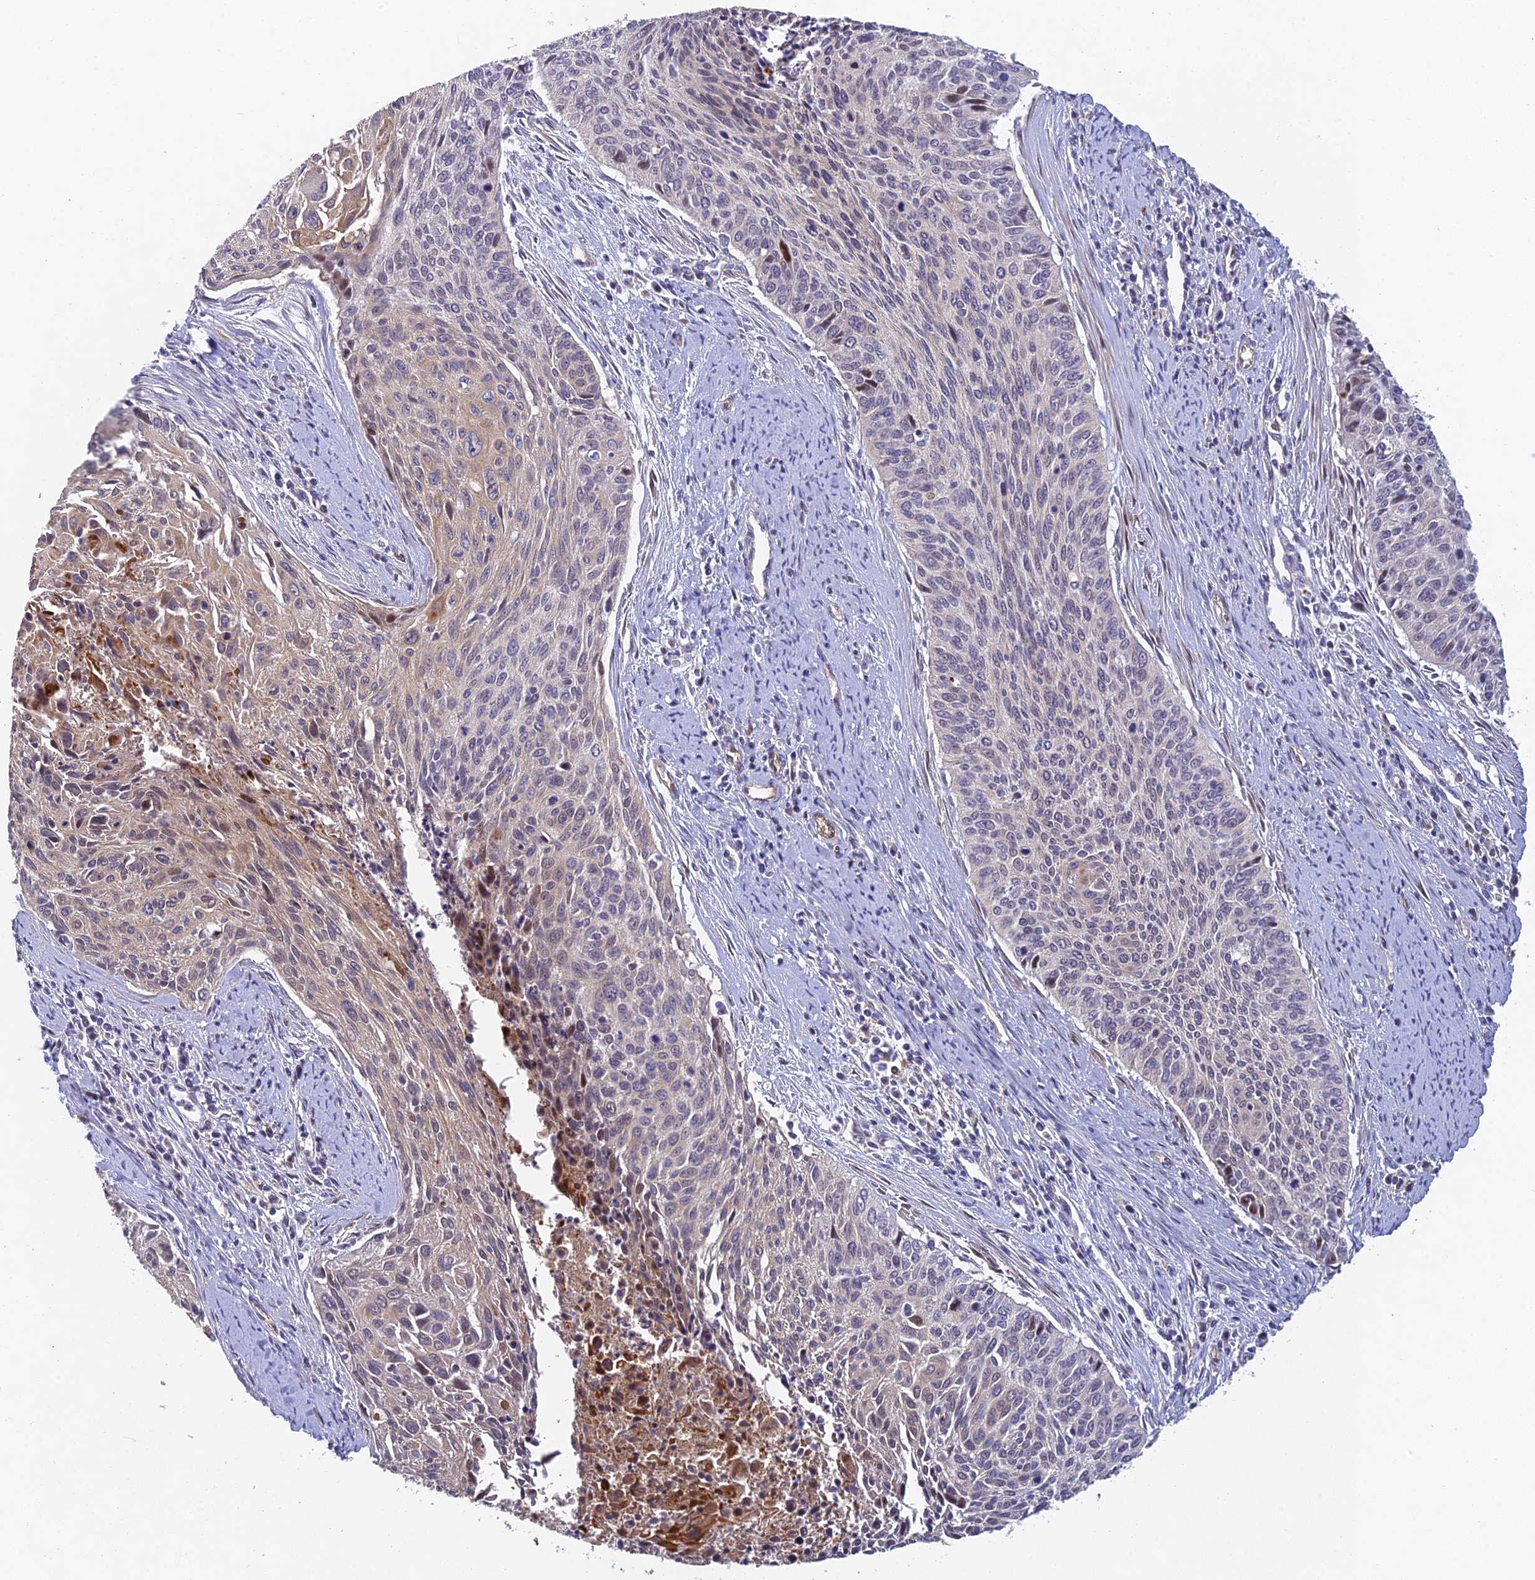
{"staining": {"intensity": "moderate", "quantity": "<25%", "location": "nuclear"}, "tissue": "cervical cancer", "cell_type": "Tumor cells", "image_type": "cancer", "snomed": [{"axis": "morphology", "description": "Squamous cell carcinoma, NOS"}, {"axis": "topography", "description": "Cervix"}], "caption": "About <25% of tumor cells in cervical squamous cell carcinoma show moderate nuclear protein staining as visualized by brown immunohistochemical staining.", "gene": "NSMCE1", "patient": {"sex": "female", "age": 55}}